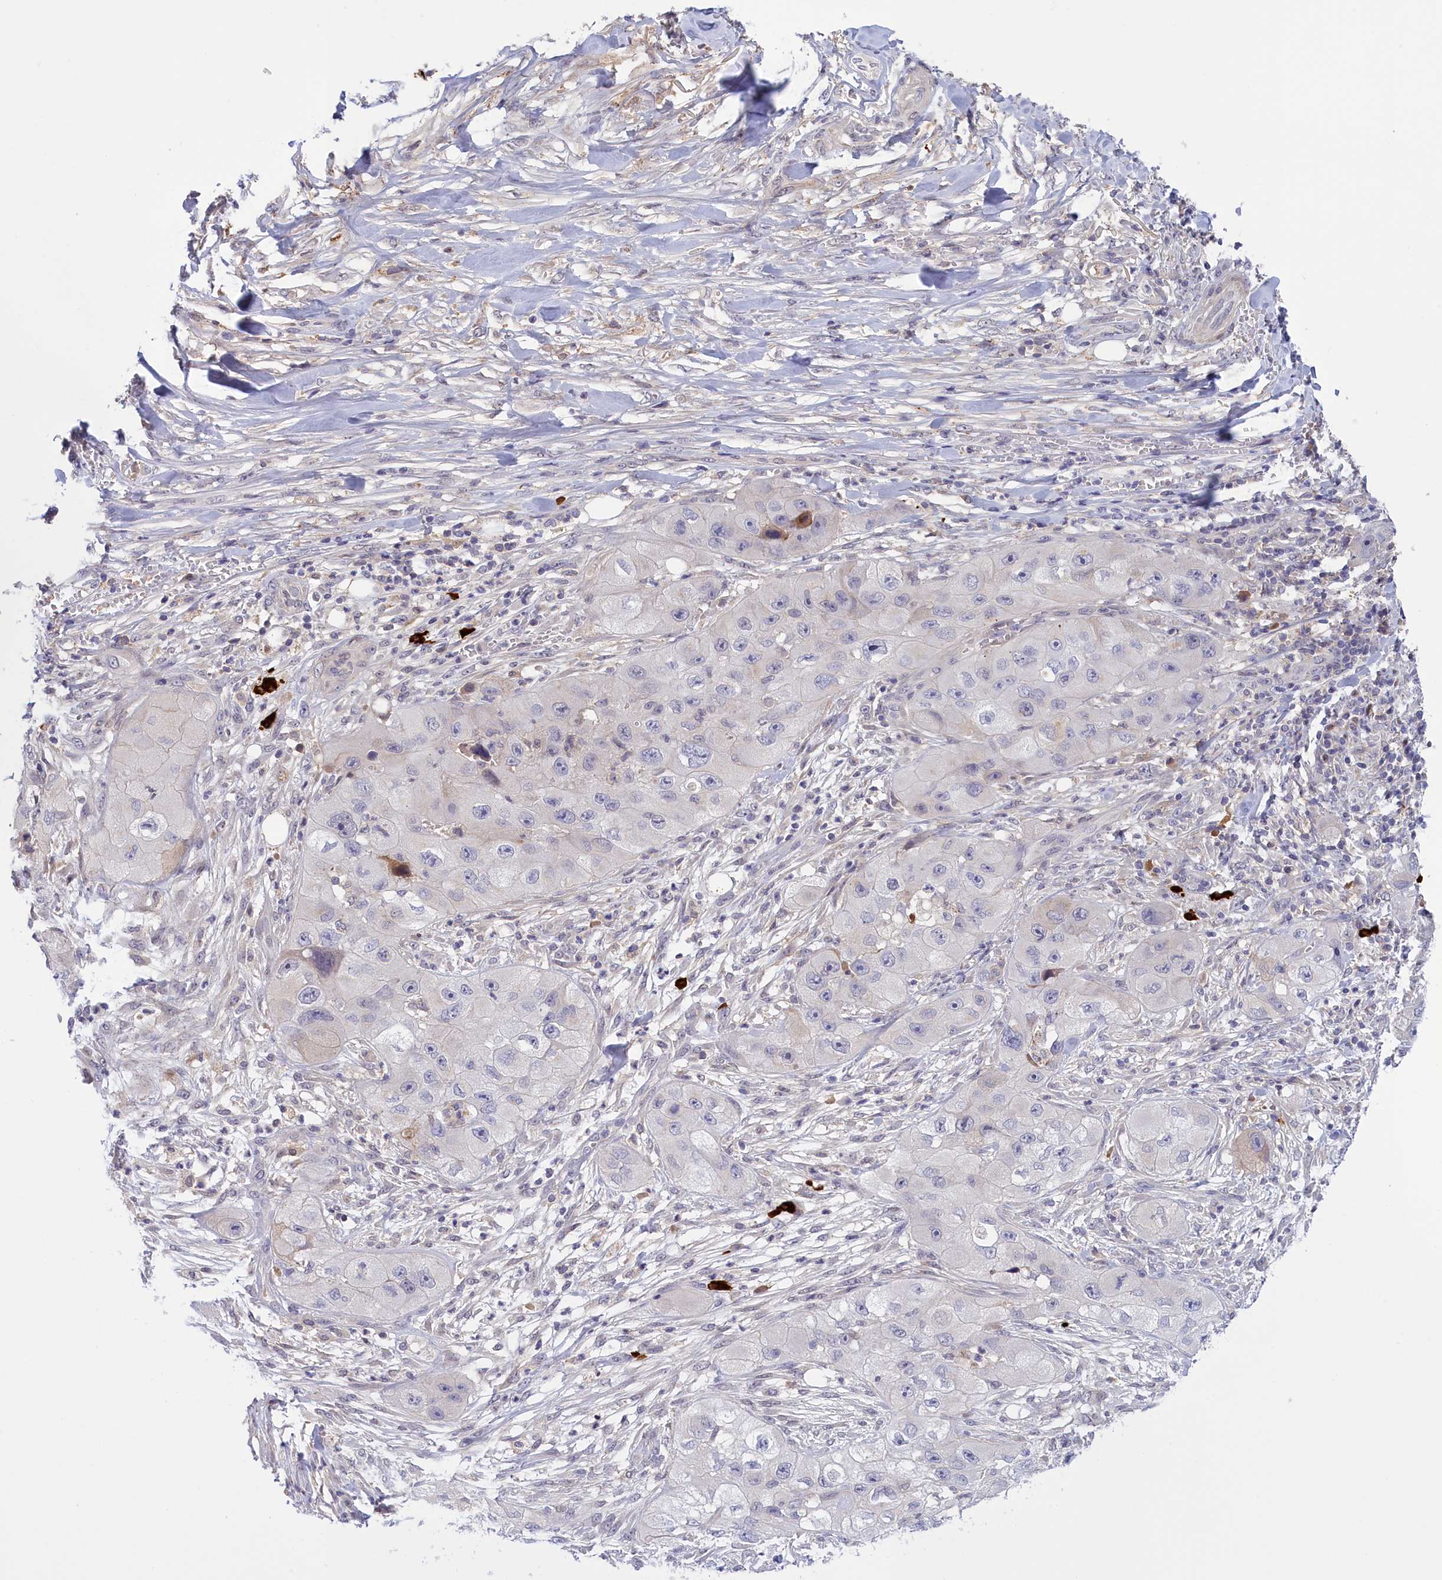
{"staining": {"intensity": "negative", "quantity": "none", "location": "none"}, "tissue": "skin cancer", "cell_type": "Tumor cells", "image_type": "cancer", "snomed": [{"axis": "morphology", "description": "Squamous cell carcinoma, NOS"}, {"axis": "topography", "description": "Skin"}, {"axis": "topography", "description": "Subcutis"}], "caption": "Squamous cell carcinoma (skin) was stained to show a protein in brown. There is no significant staining in tumor cells.", "gene": "RRAD", "patient": {"sex": "male", "age": 73}}